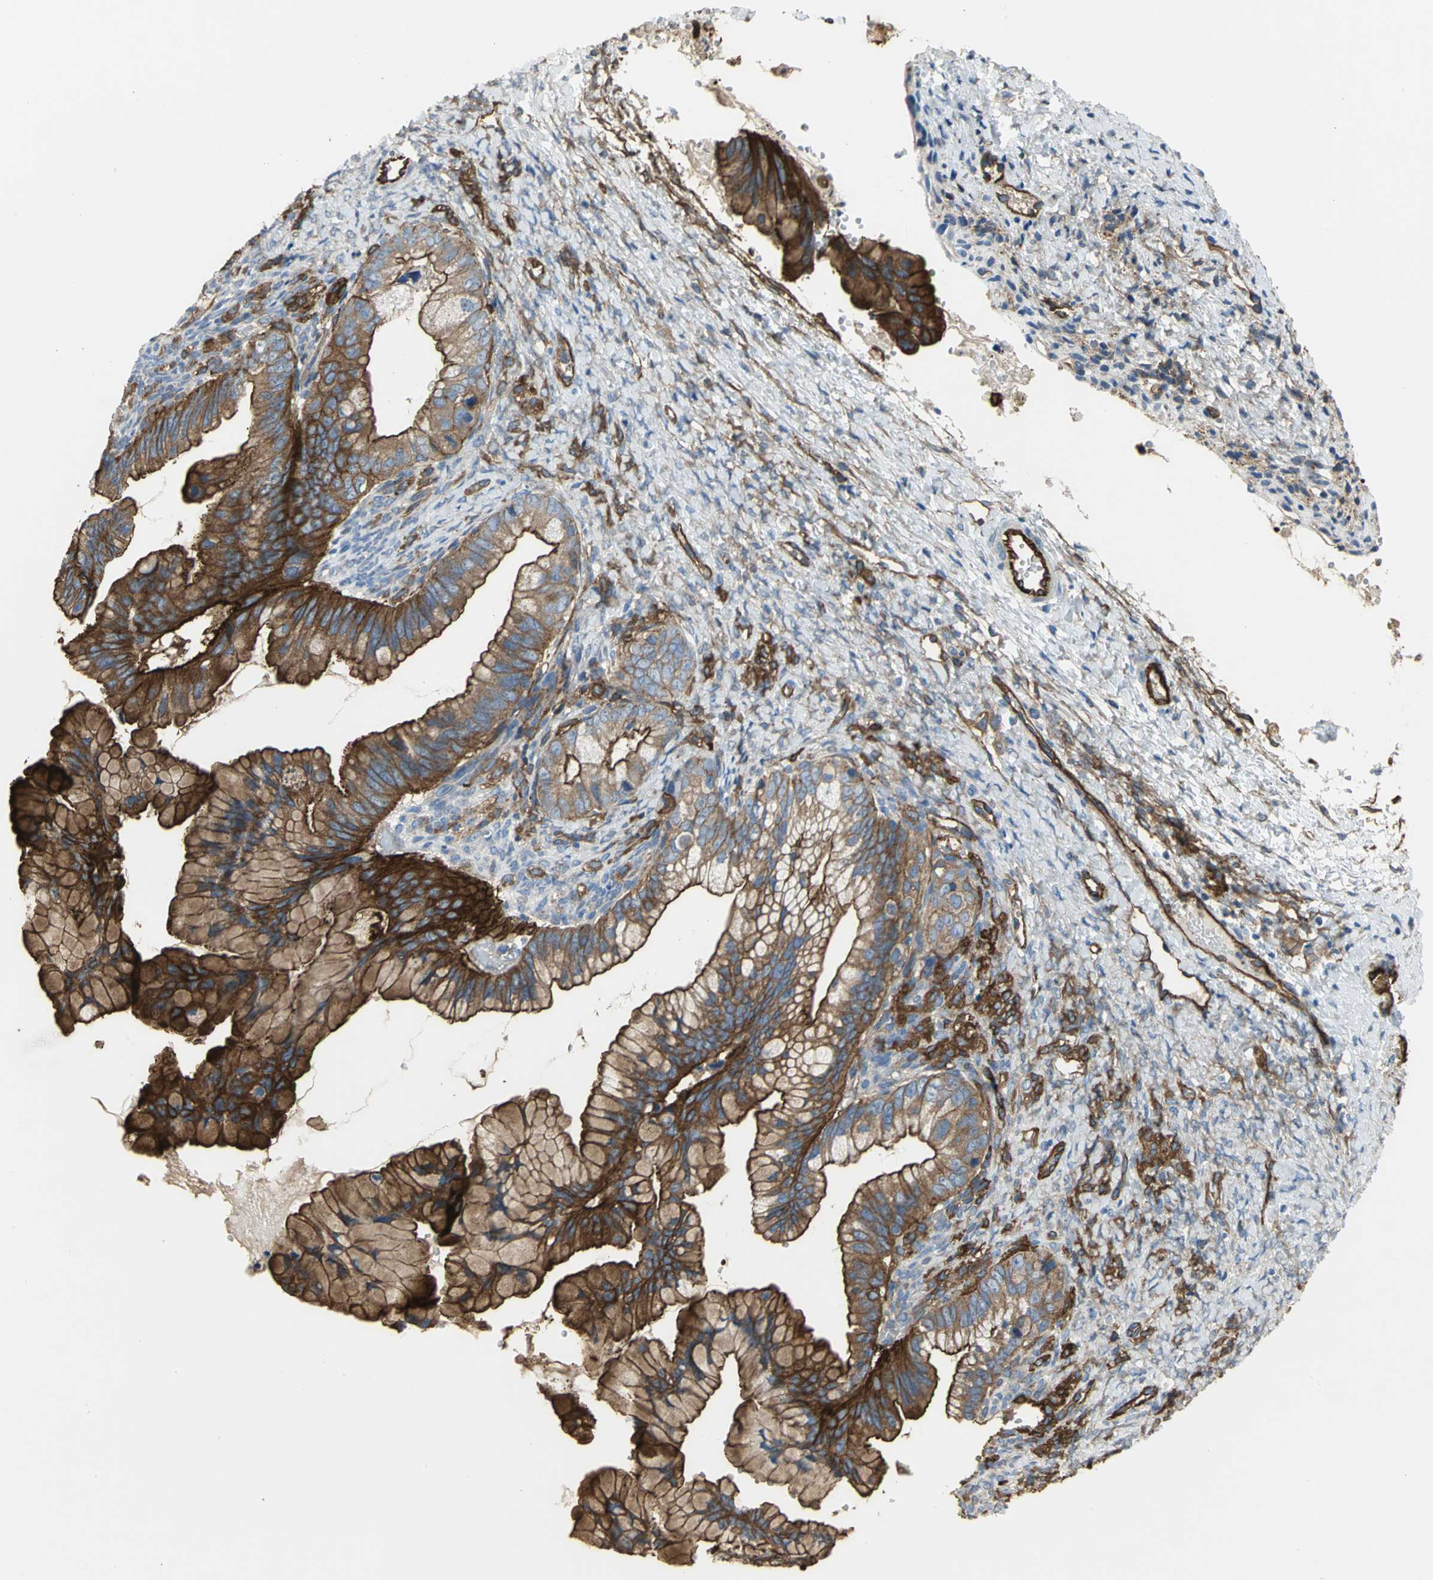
{"staining": {"intensity": "strong", "quantity": ">75%", "location": "cytoplasmic/membranous"}, "tissue": "ovarian cancer", "cell_type": "Tumor cells", "image_type": "cancer", "snomed": [{"axis": "morphology", "description": "Cystadenocarcinoma, mucinous, NOS"}, {"axis": "topography", "description": "Ovary"}], "caption": "A brown stain shows strong cytoplasmic/membranous positivity of a protein in ovarian mucinous cystadenocarcinoma tumor cells.", "gene": "FLNB", "patient": {"sex": "female", "age": 36}}